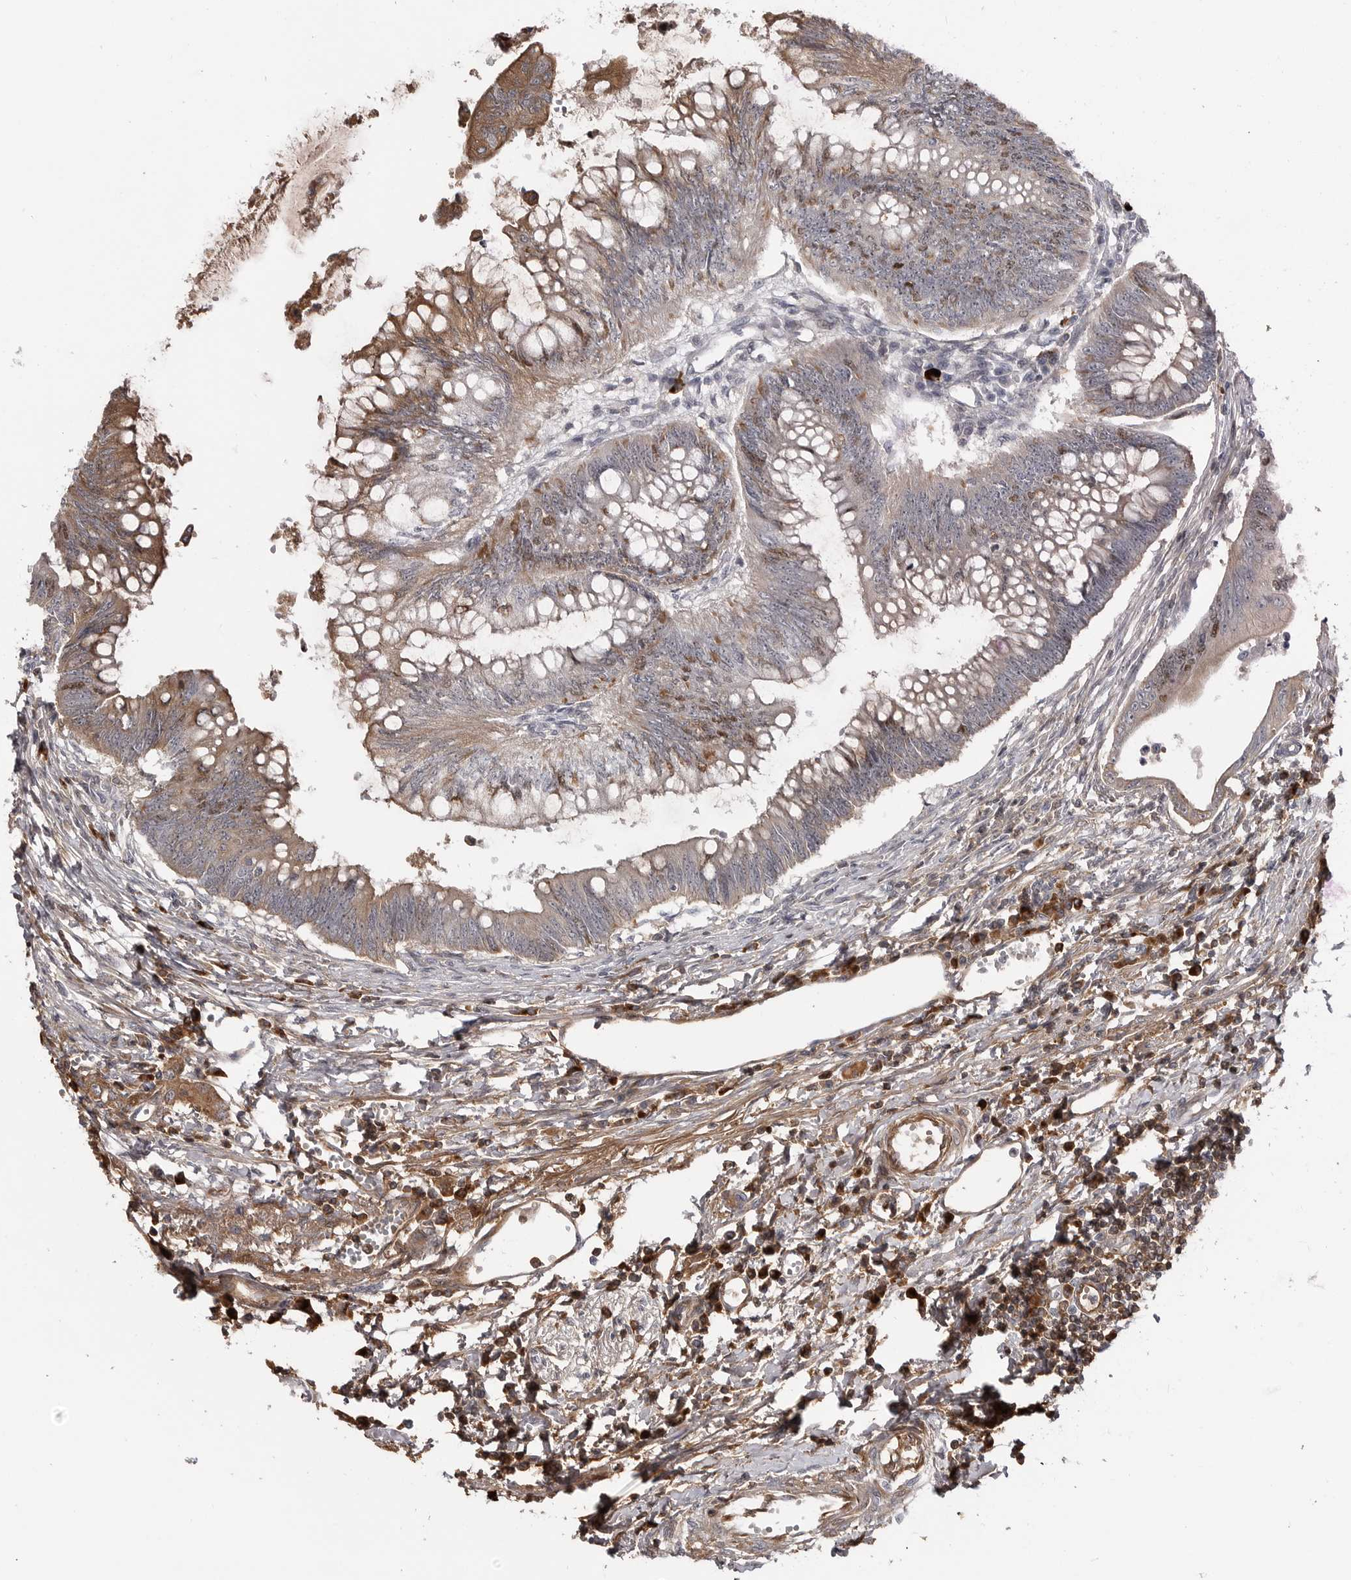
{"staining": {"intensity": "moderate", "quantity": "25%-75%", "location": "cytoplasmic/membranous,nuclear"}, "tissue": "colorectal cancer", "cell_type": "Tumor cells", "image_type": "cancer", "snomed": [{"axis": "morphology", "description": "Adenoma, NOS"}, {"axis": "morphology", "description": "Adenocarcinoma, NOS"}, {"axis": "topography", "description": "Colon"}], "caption": "A medium amount of moderate cytoplasmic/membranous and nuclear expression is identified in approximately 25%-75% of tumor cells in colorectal cancer tissue.", "gene": "ZNF277", "patient": {"sex": "male", "age": 79}}